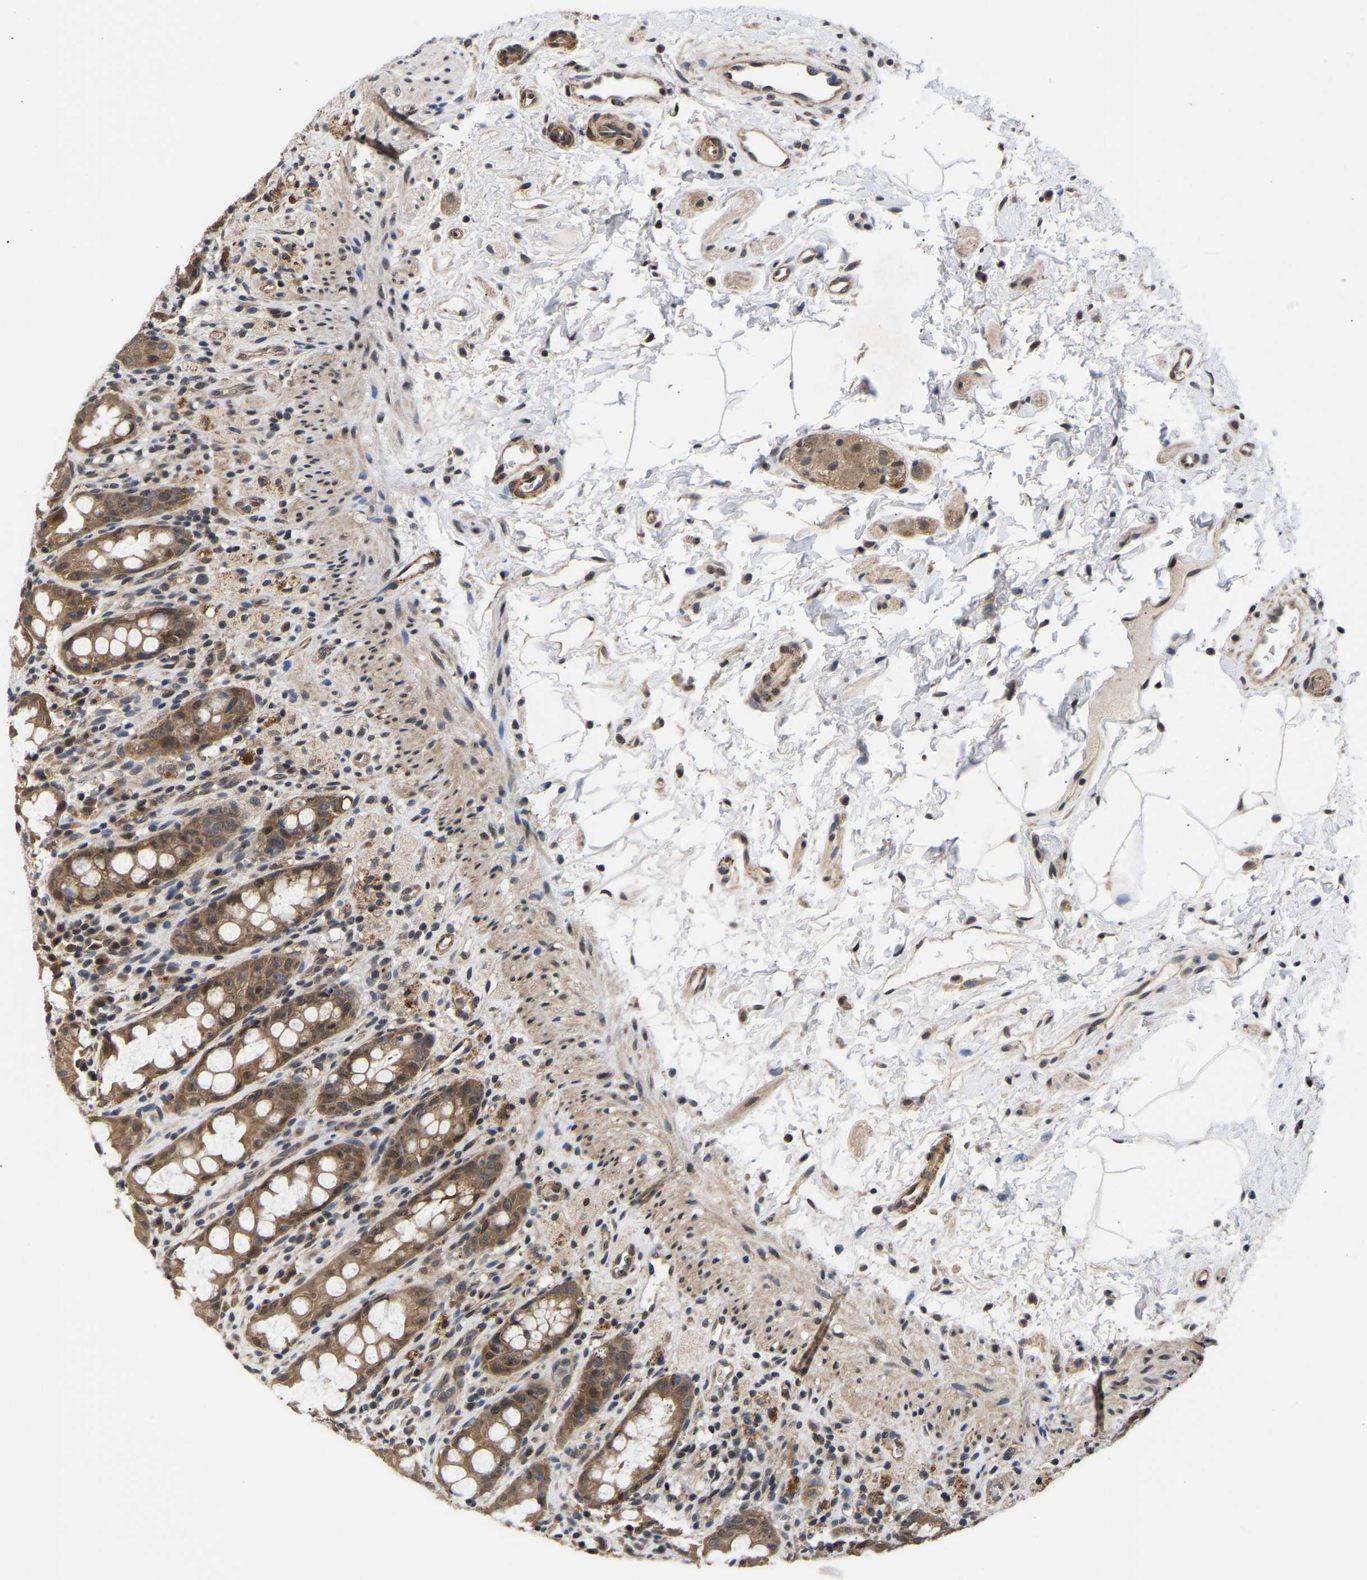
{"staining": {"intensity": "moderate", "quantity": ">75%", "location": "cytoplasmic/membranous"}, "tissue": "rectum", "cell_type": "Glandular cells", "image_type": "normal", "snomed": [{"axis": "morphology", "description": "Normal tissue, NOS"}, {"axis": "topography", "description": "Rectum"}], "caption": "Protein positivity by immunohistochemistry (IHC) shows moderate cytoplasmic/membranous staining in approximately >75% of glandular cells in unremarkable rectum. (DAB IHC with brightfield microscopy, high magnification).", "gene": "METTL16", "patient": {"sex": "male", "age": 44}}